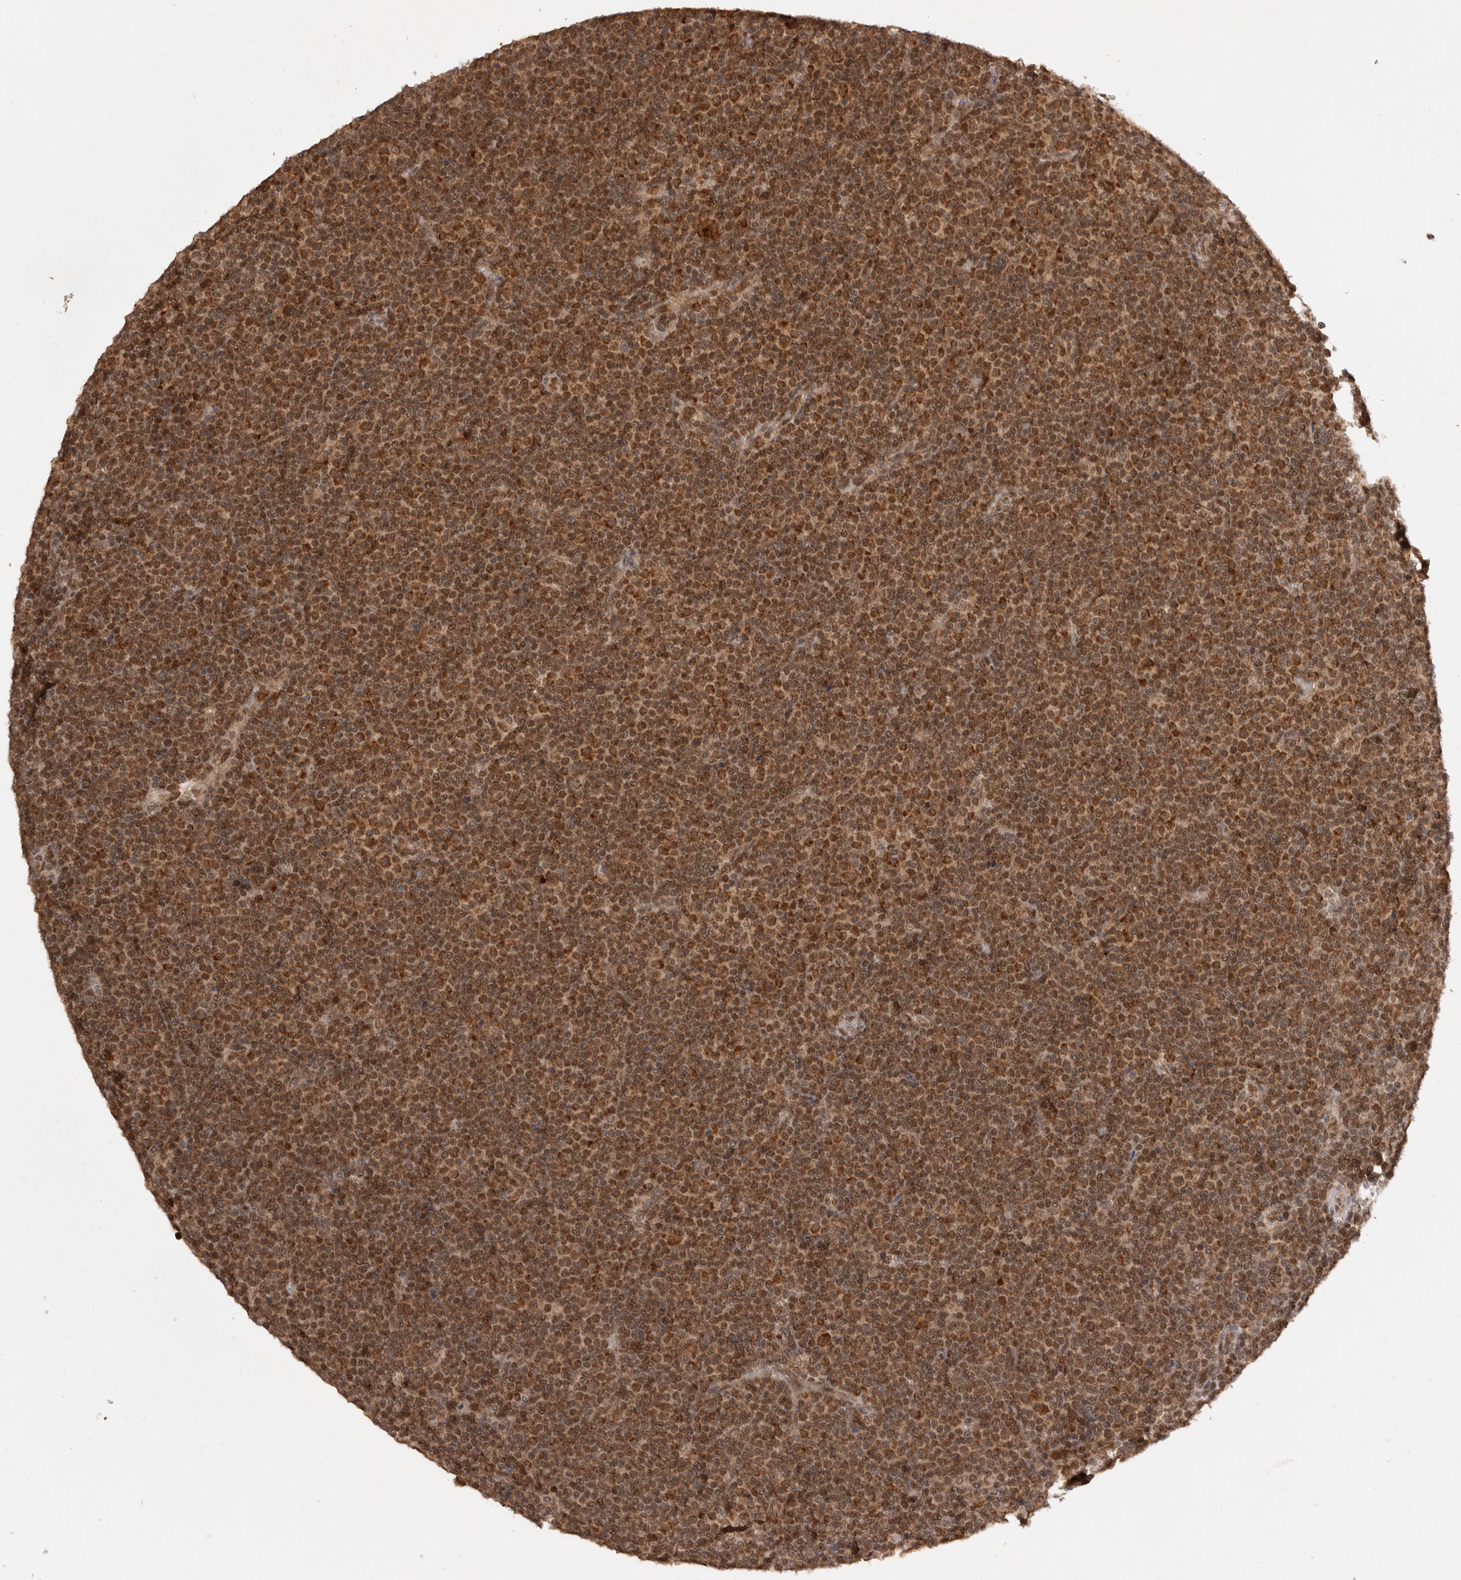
{"staining": {"intensity": "strong", "quantity": ">75%", "location": "cytoplasmic/membranous"}, "tissue": "lymphoma", "cell_type": "Tumor cells", "image_type": "cancer", "snomed": [{"axis": "morphology", "description": "Malignant lymphoma, non-Hodgkin's type, Low grade"}, {"axis": "topography", "description": "Lymph node"}], "caption": "A high amount of strong cytoplasmic/membranous positivity is appreciated in about >75% of tumor cells in low-grade malignant lymphoma, non-Hodgkin's type tissue.", "gene": "TARS2", "patient": {"sex": "female", "age": 67}}